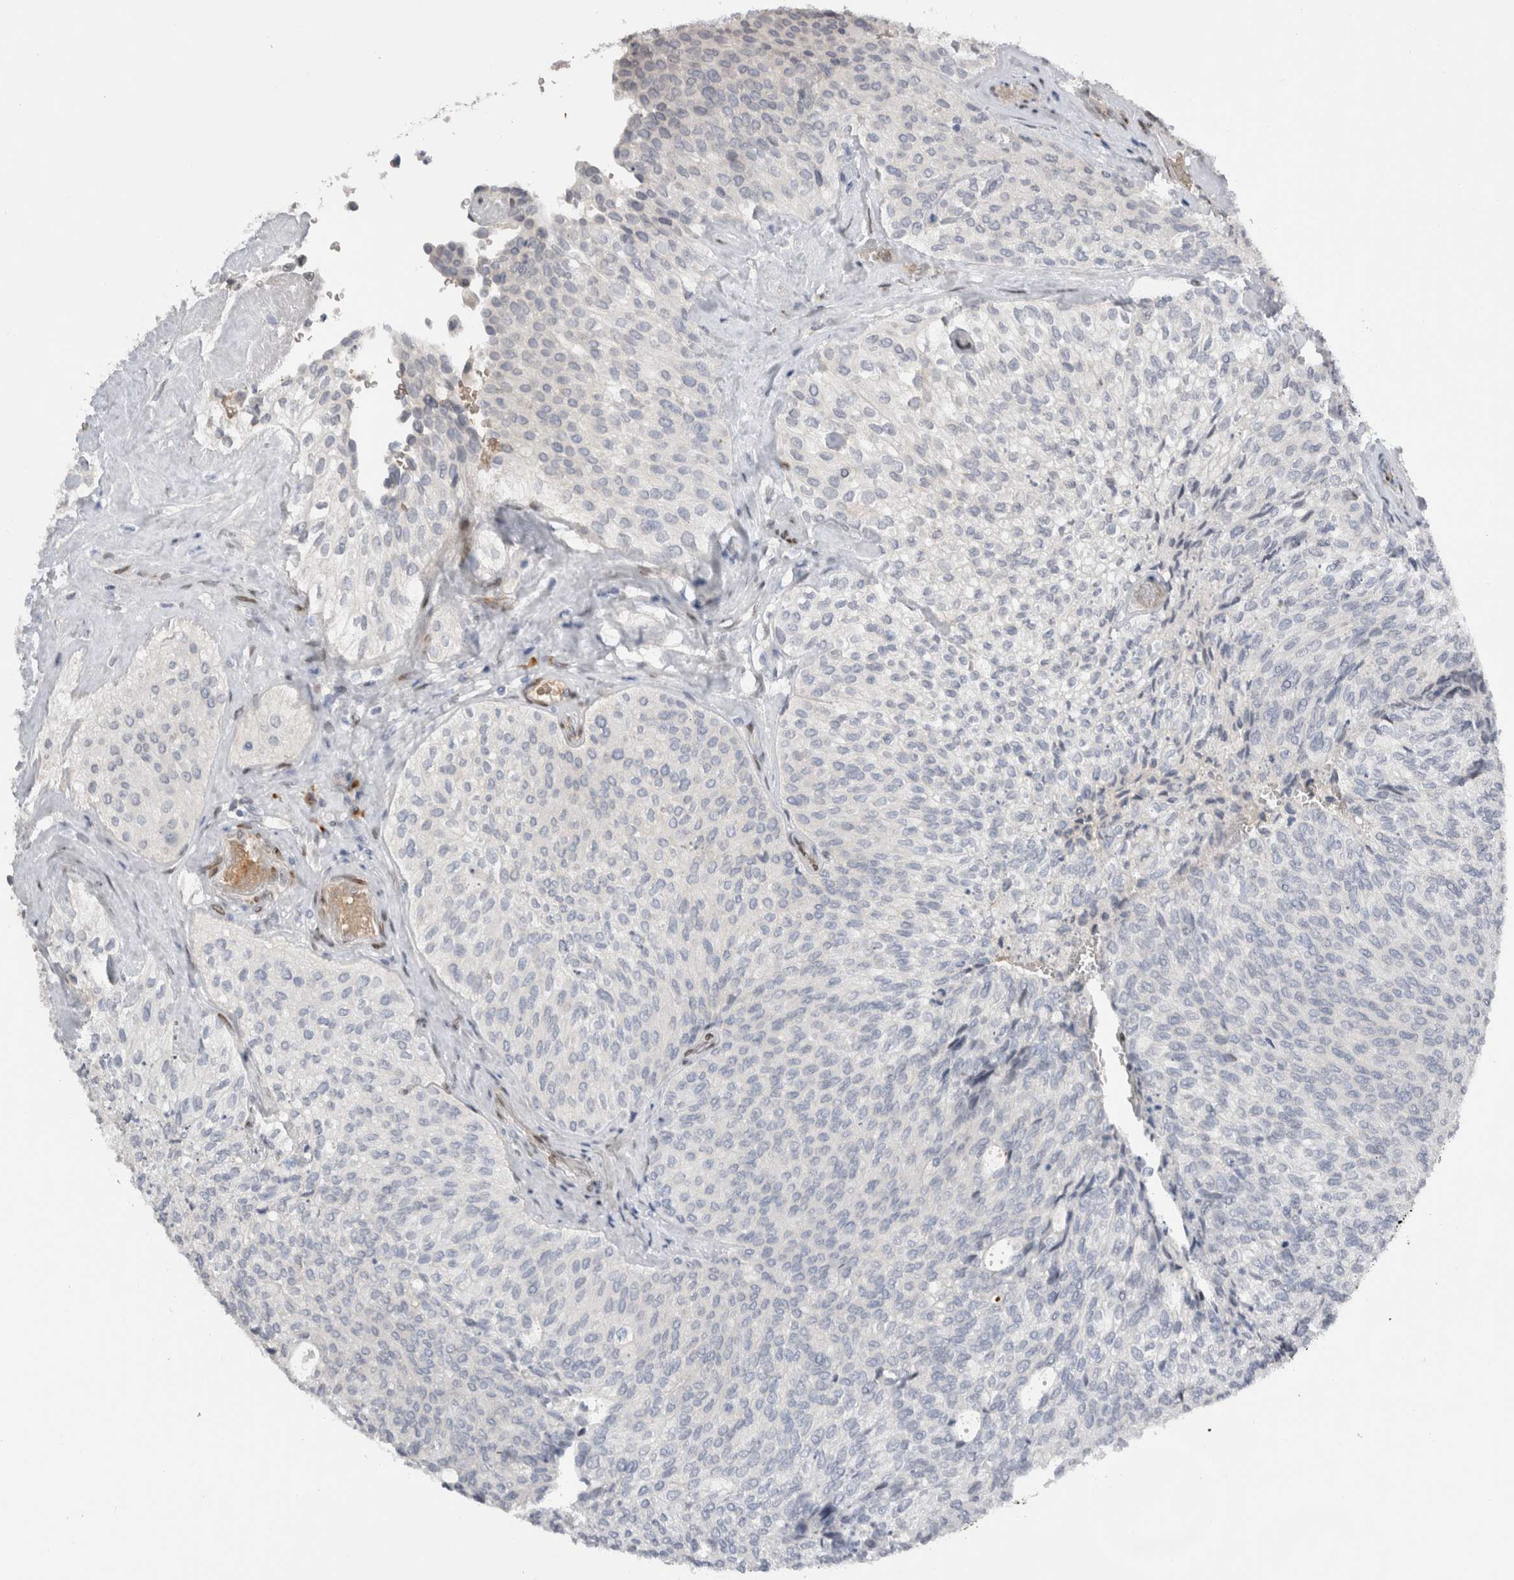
{"staining": {"intensity": "negative", "quantity": "none", "location": "none"}, "tissue": "urothelial cancer", "cell_type": "Tumor cells", "image_type": "cancer", "snomed": [{"axis": "morphology", "description": "Urothelial carcinoma, Low grade"}, {"axis": "topography", "description": "Urinary bladder"}], "caption": "IHC of urothelial cancer displays no expression in tumor cells. Brightfield microscopy of immunohistochemistry stained with DAB (brown) and hematoxylin (blue), captured at high magnification.", "gene": "DMTN", "patient": {"sex": "female", "age": 79}}